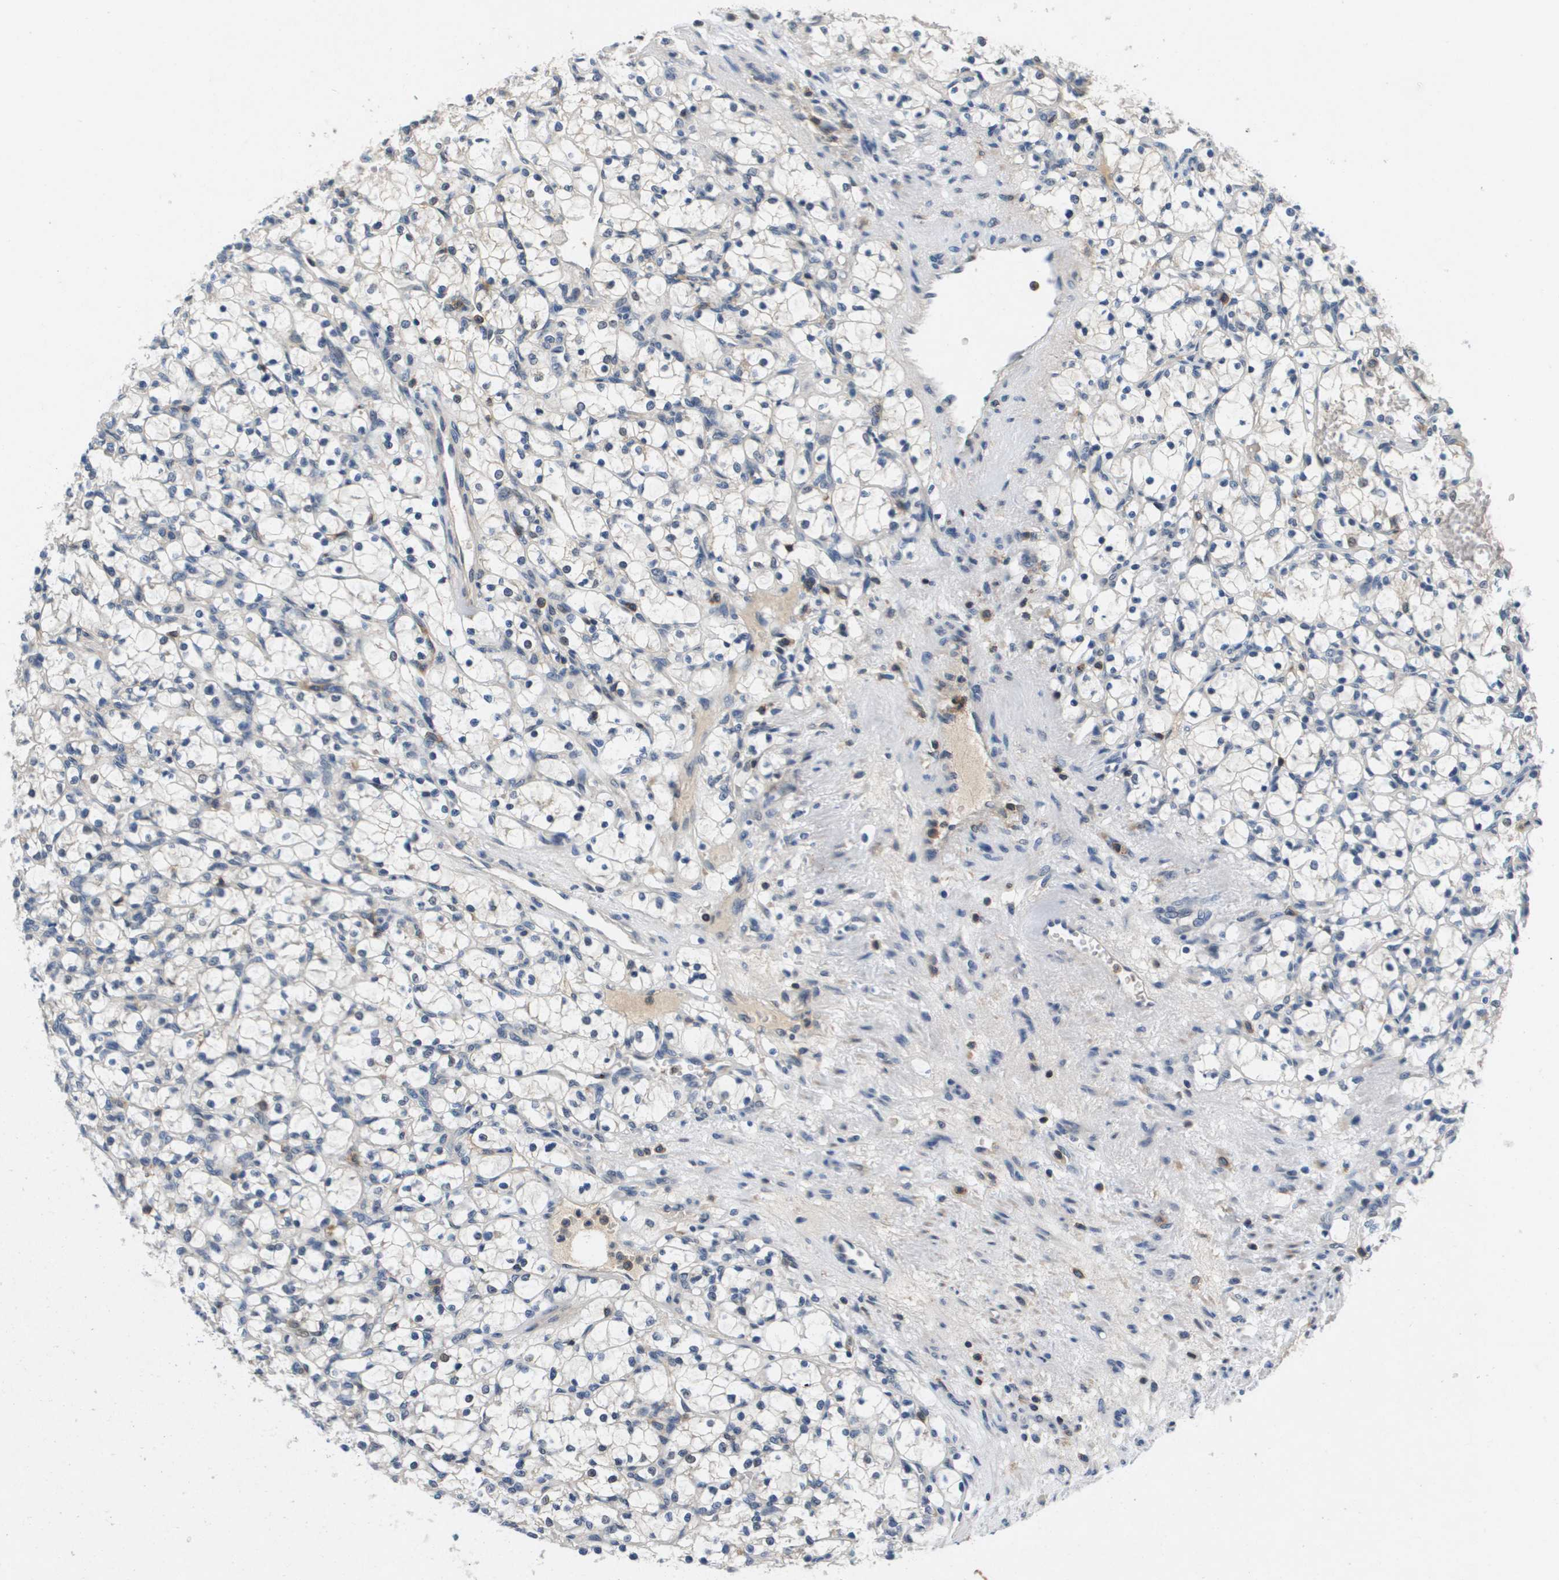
{"staining": {"intensity": "negative", "quantity": "none", "location": "none"}, "tissue": "renal cancer", "cell_type": "Tumor cells", "image_type": "cancer", "snomed": [{"axis": "morphology", "description": "Adenocarcinoma, NOS"}, {"axis": "topography", "description": "Kidney"}], "caption": "Adenocarcinoma (renal) was stained to show a protein in brown. There is no significant expression in tumor cells.", "gene": "KCNQ5", "patient": {"sex": "female", "age": 69}}